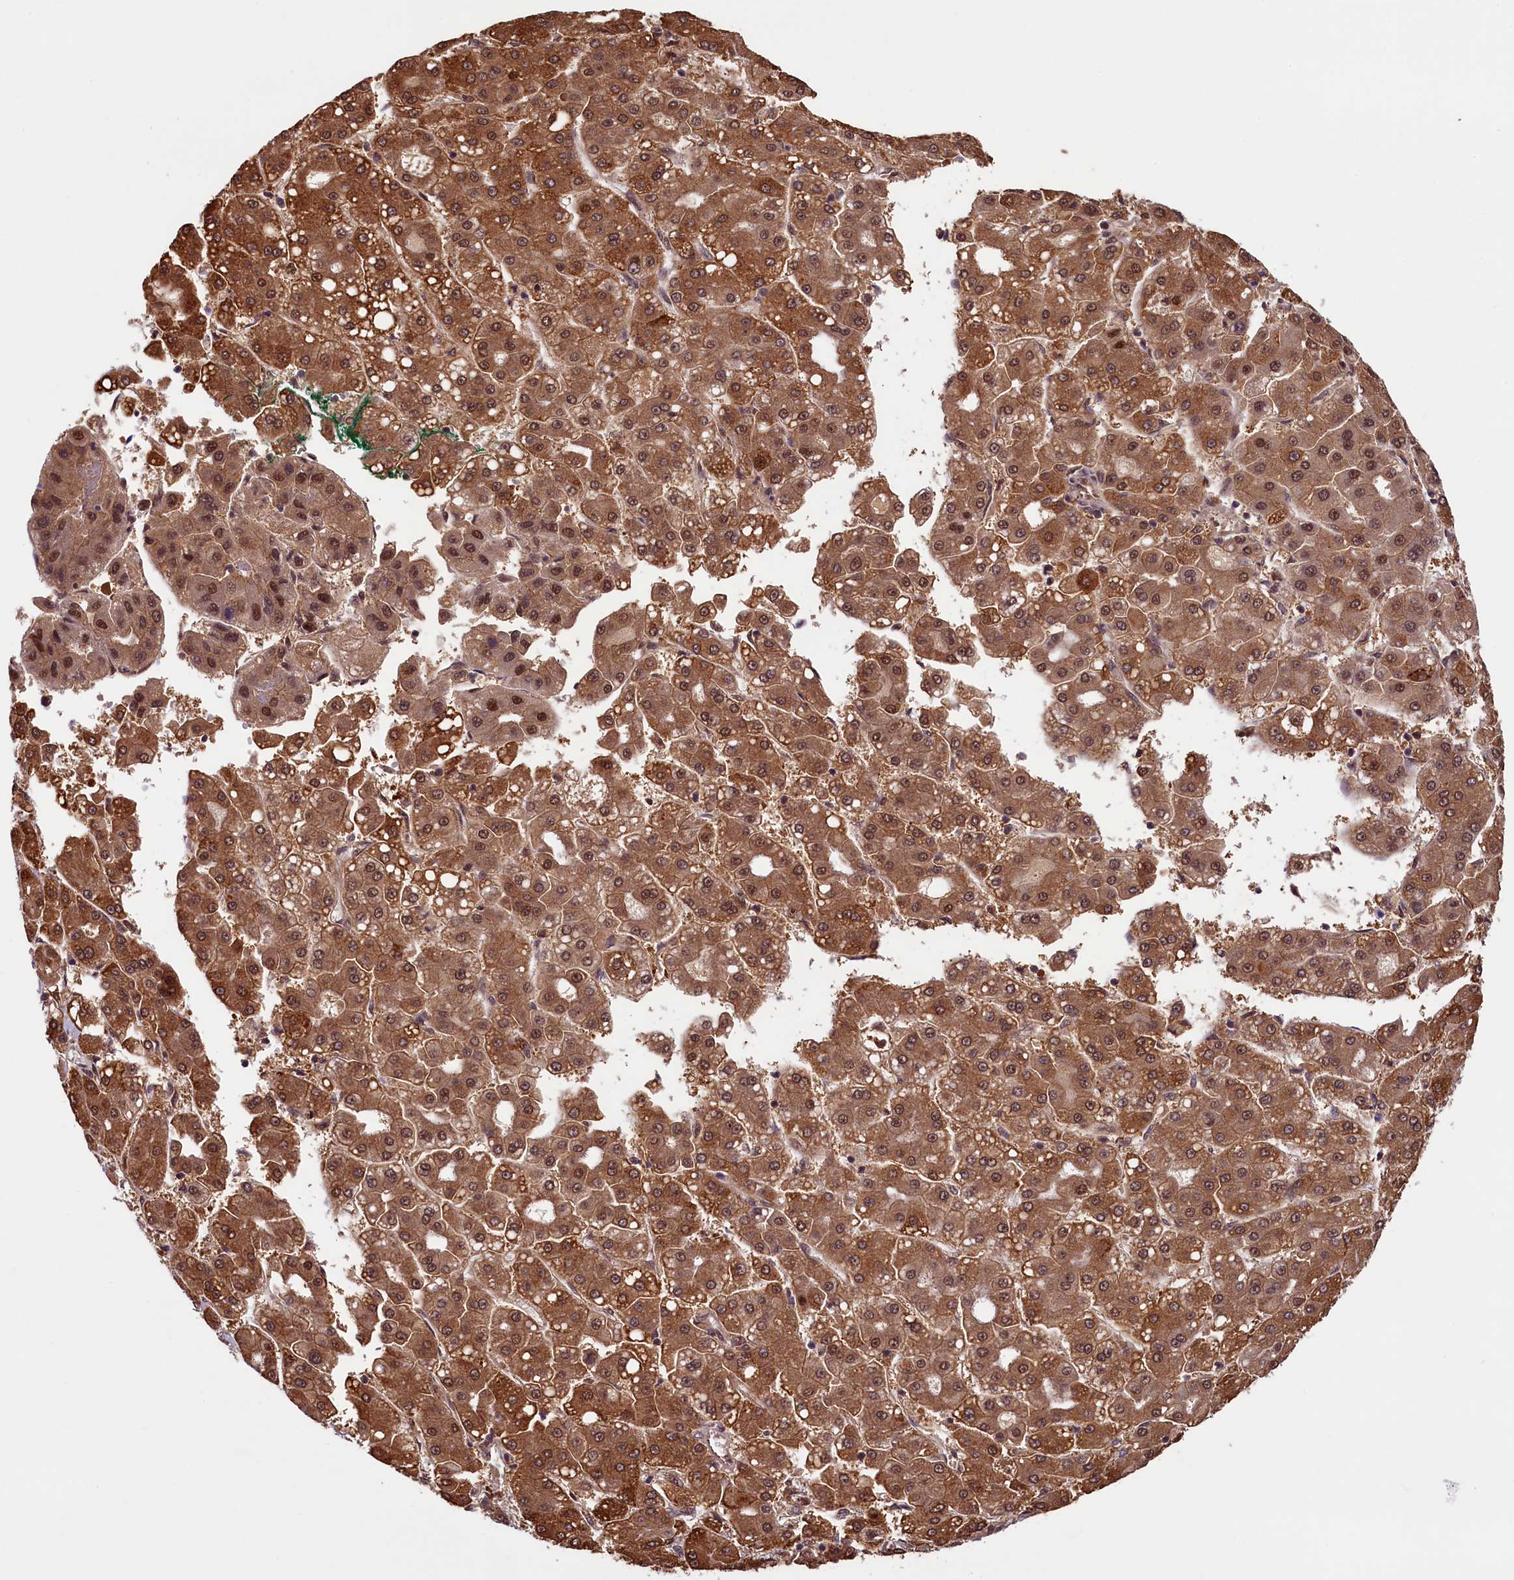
{"staining": {"intensity": "moderate", "quantity": ">75%", "location": "cytoplasmic/membranous,nuclear"}, "tissue": "liver cancer", "cell_type": "Tumor cells", "image_type": "cancer", "snomed": [{"axis": "morphology", "description": "Carcinoma, Hepatocellular, NOS"}, {"axis": "topography", "description": "Liver"}], "caption": "IHC of liver cancer displays medium levels of moderate cytoplasmic/membranous and nuclear positivity in approximately >75% of tumor cells. Immunohistochemistry (ihc) stains the protein in brown and the nuclei are stained blue.", "gene": "SLC7A6OS", "patient": {"sex": "male", "age": 65}}